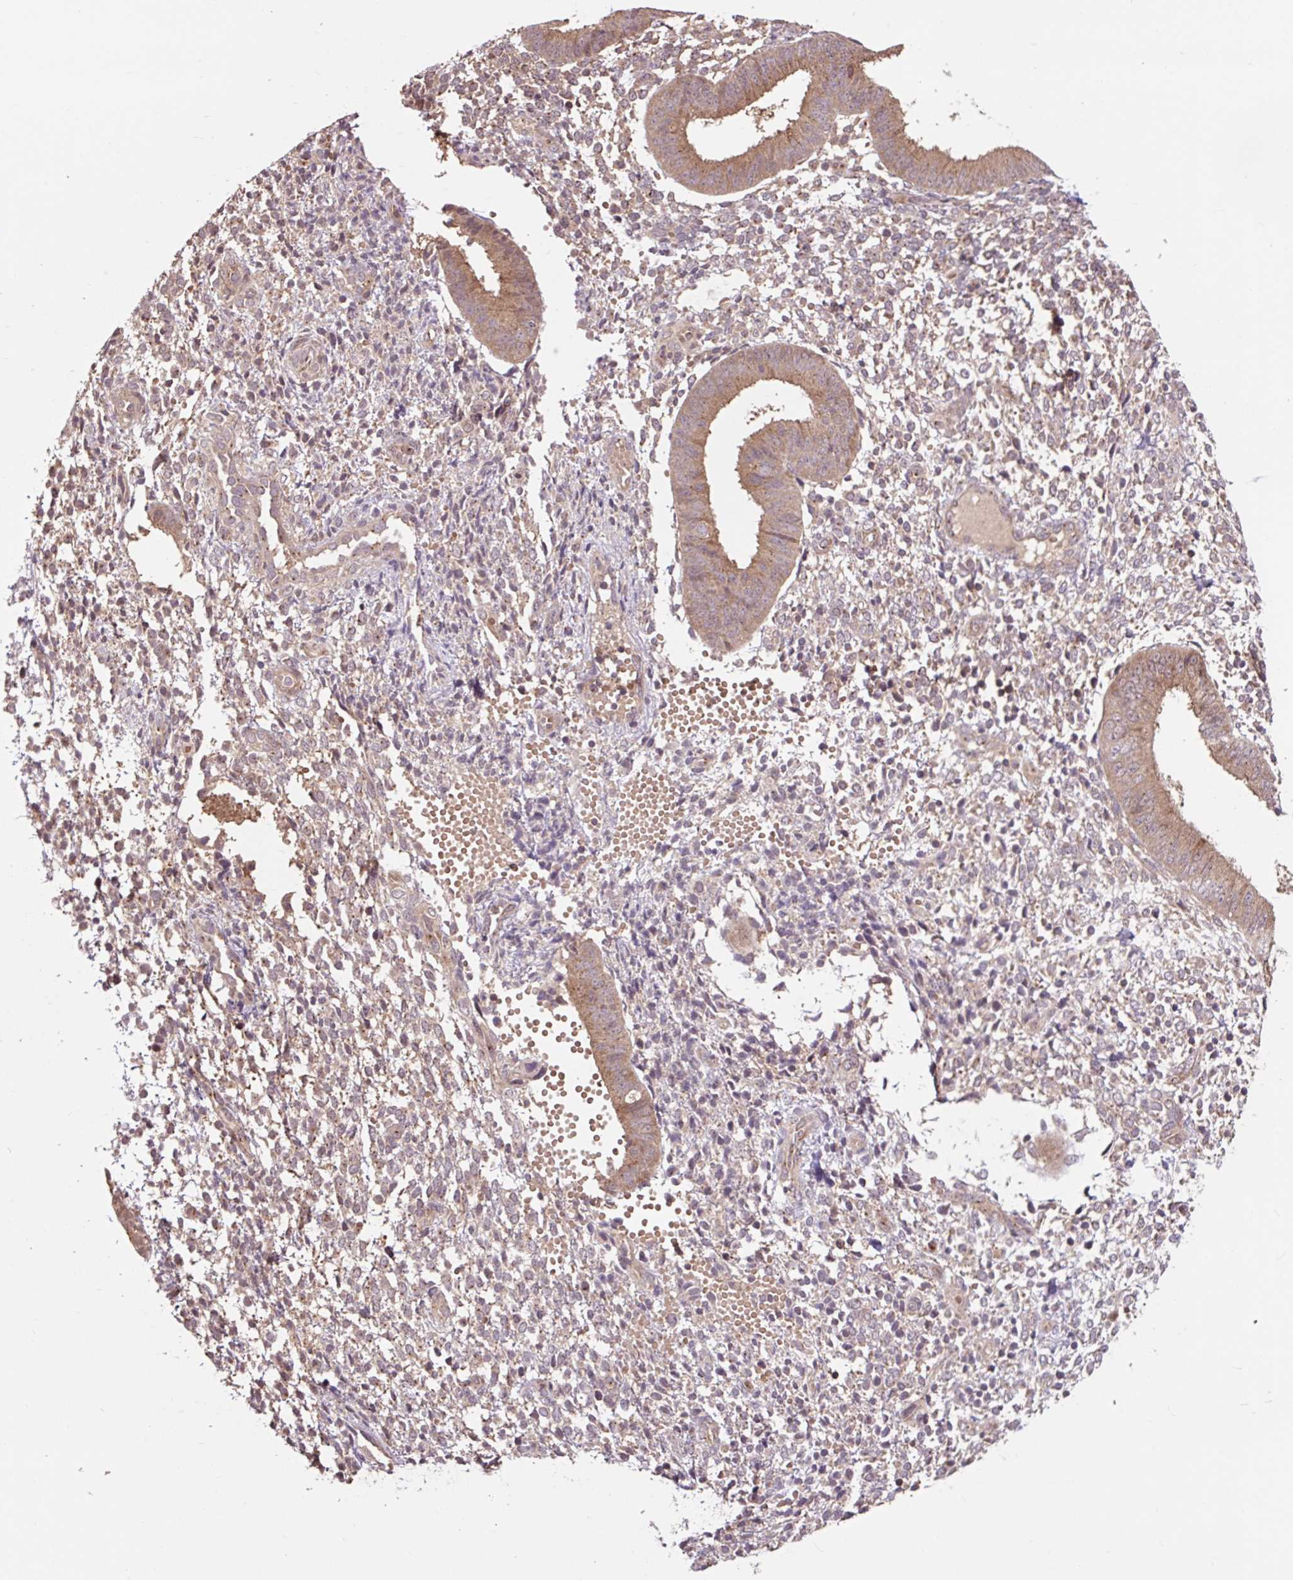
{"staining": {"intensity": "weak", "quantity": "<25%", "location": "cytoplasmic/membranous"}, "tissue": "endometrium", "cell_type": "Cells in endometrial stroma", "image_type": "normal", "snomed": [{"axis": "morphology", "description": "Normal tissue, NOS"}, {"axis": "topography", "description": "Endometrium"}], "caption": "Micrograph shows no protein positivity in cells in endometrial stroma of benign endometrium.", "gene": "MMS19", "patient": {"sex": "female", "age": 49}}